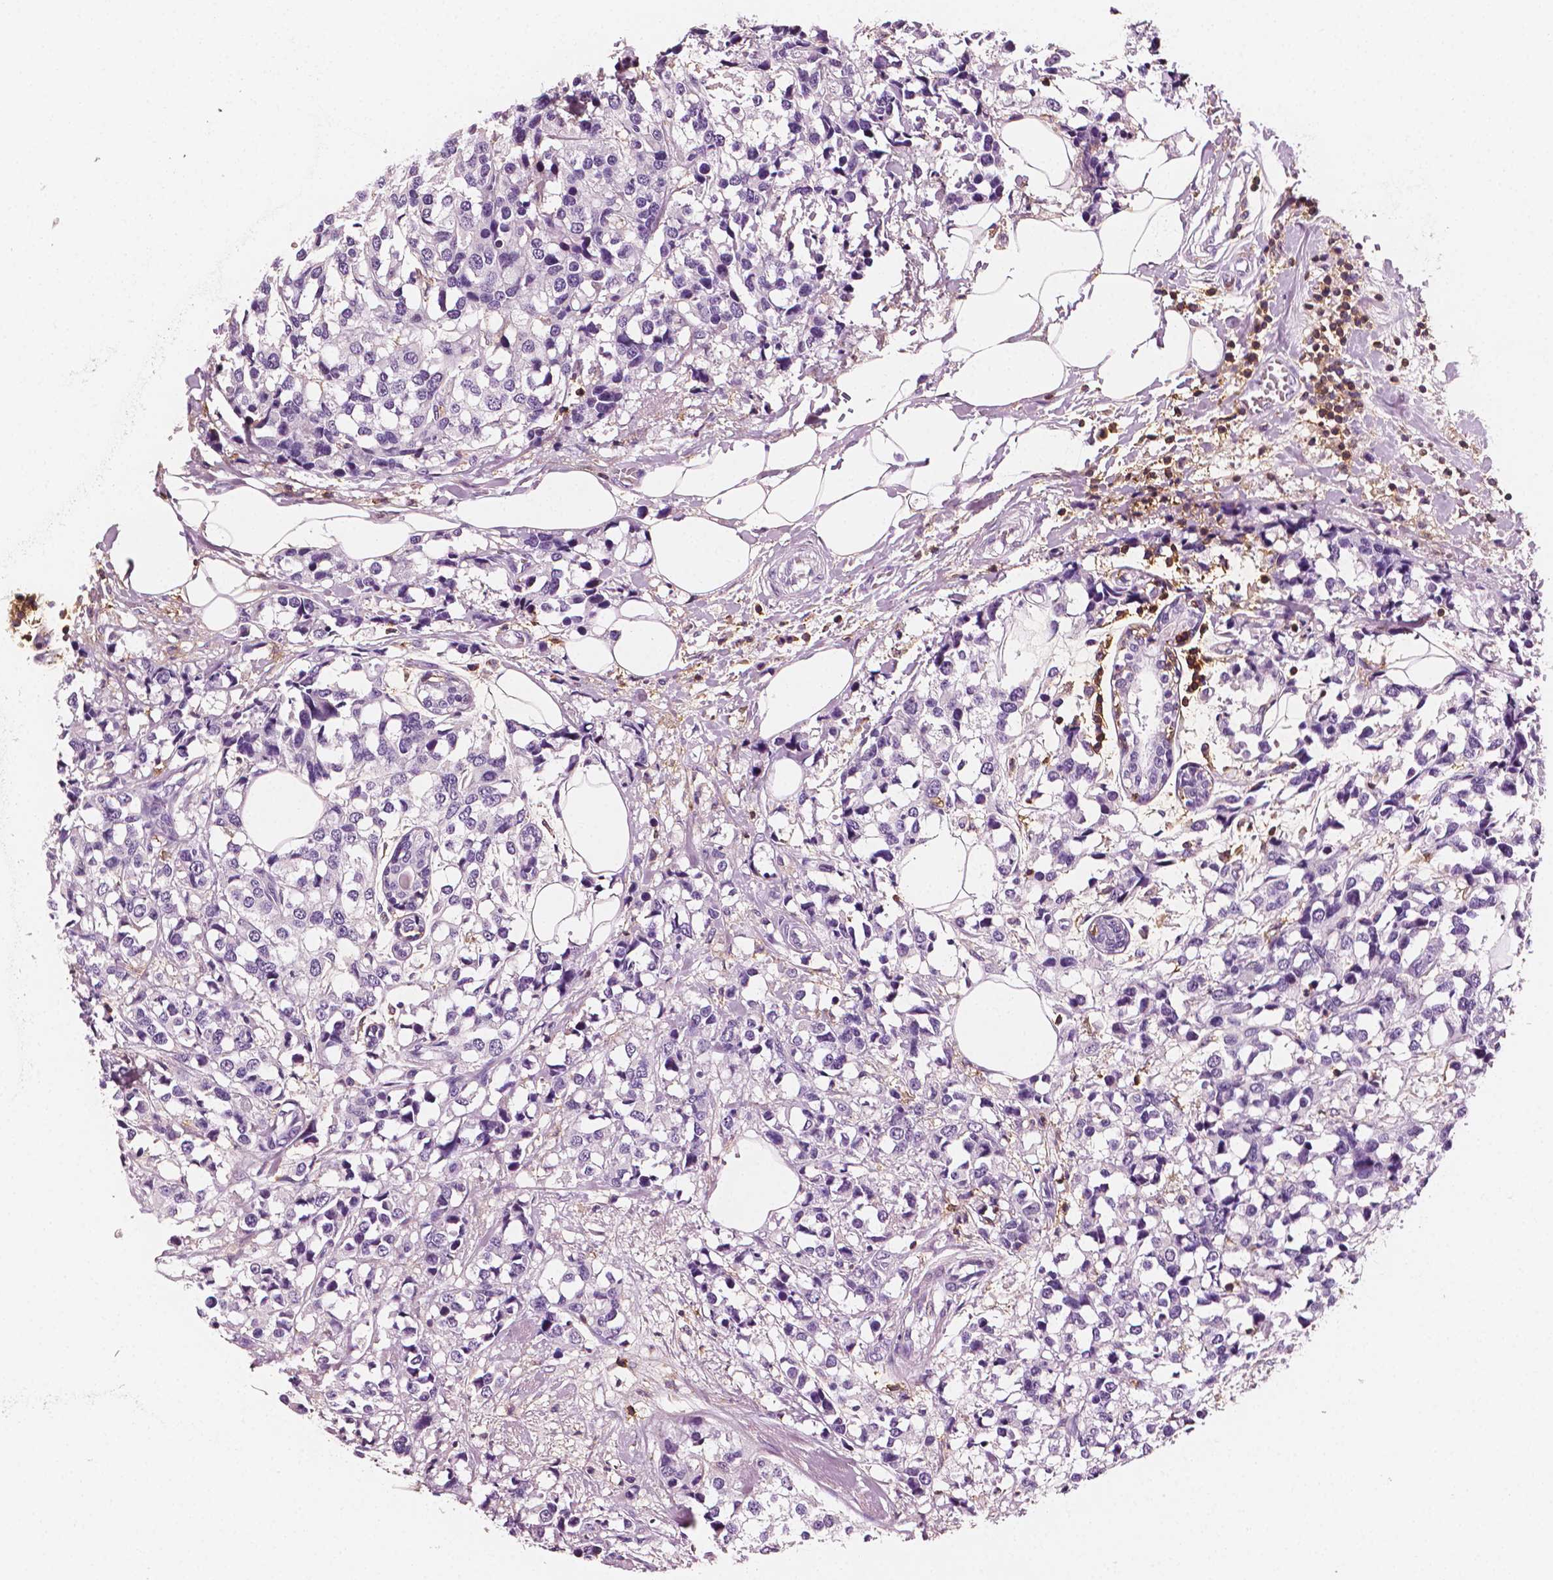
{"staining": {"intensity": "negative", "quantity": "none", "location": "none"}, "tissue": "breast cancer", "cell_type": "Tumor cells", "image_type": "cancer", "snomed": [{"axis": "morphology", "description": "Lobular carcinoma"}, {"axis": "topography", "description": "Breast"}], "caption": "Tumor cells are negative for protein expression in human breast lobular carcinoma. (IHC, brightfield microscopy, high magnification).", "gene": "PTPRC", "patient": {"sex": "female", "age": 59}}